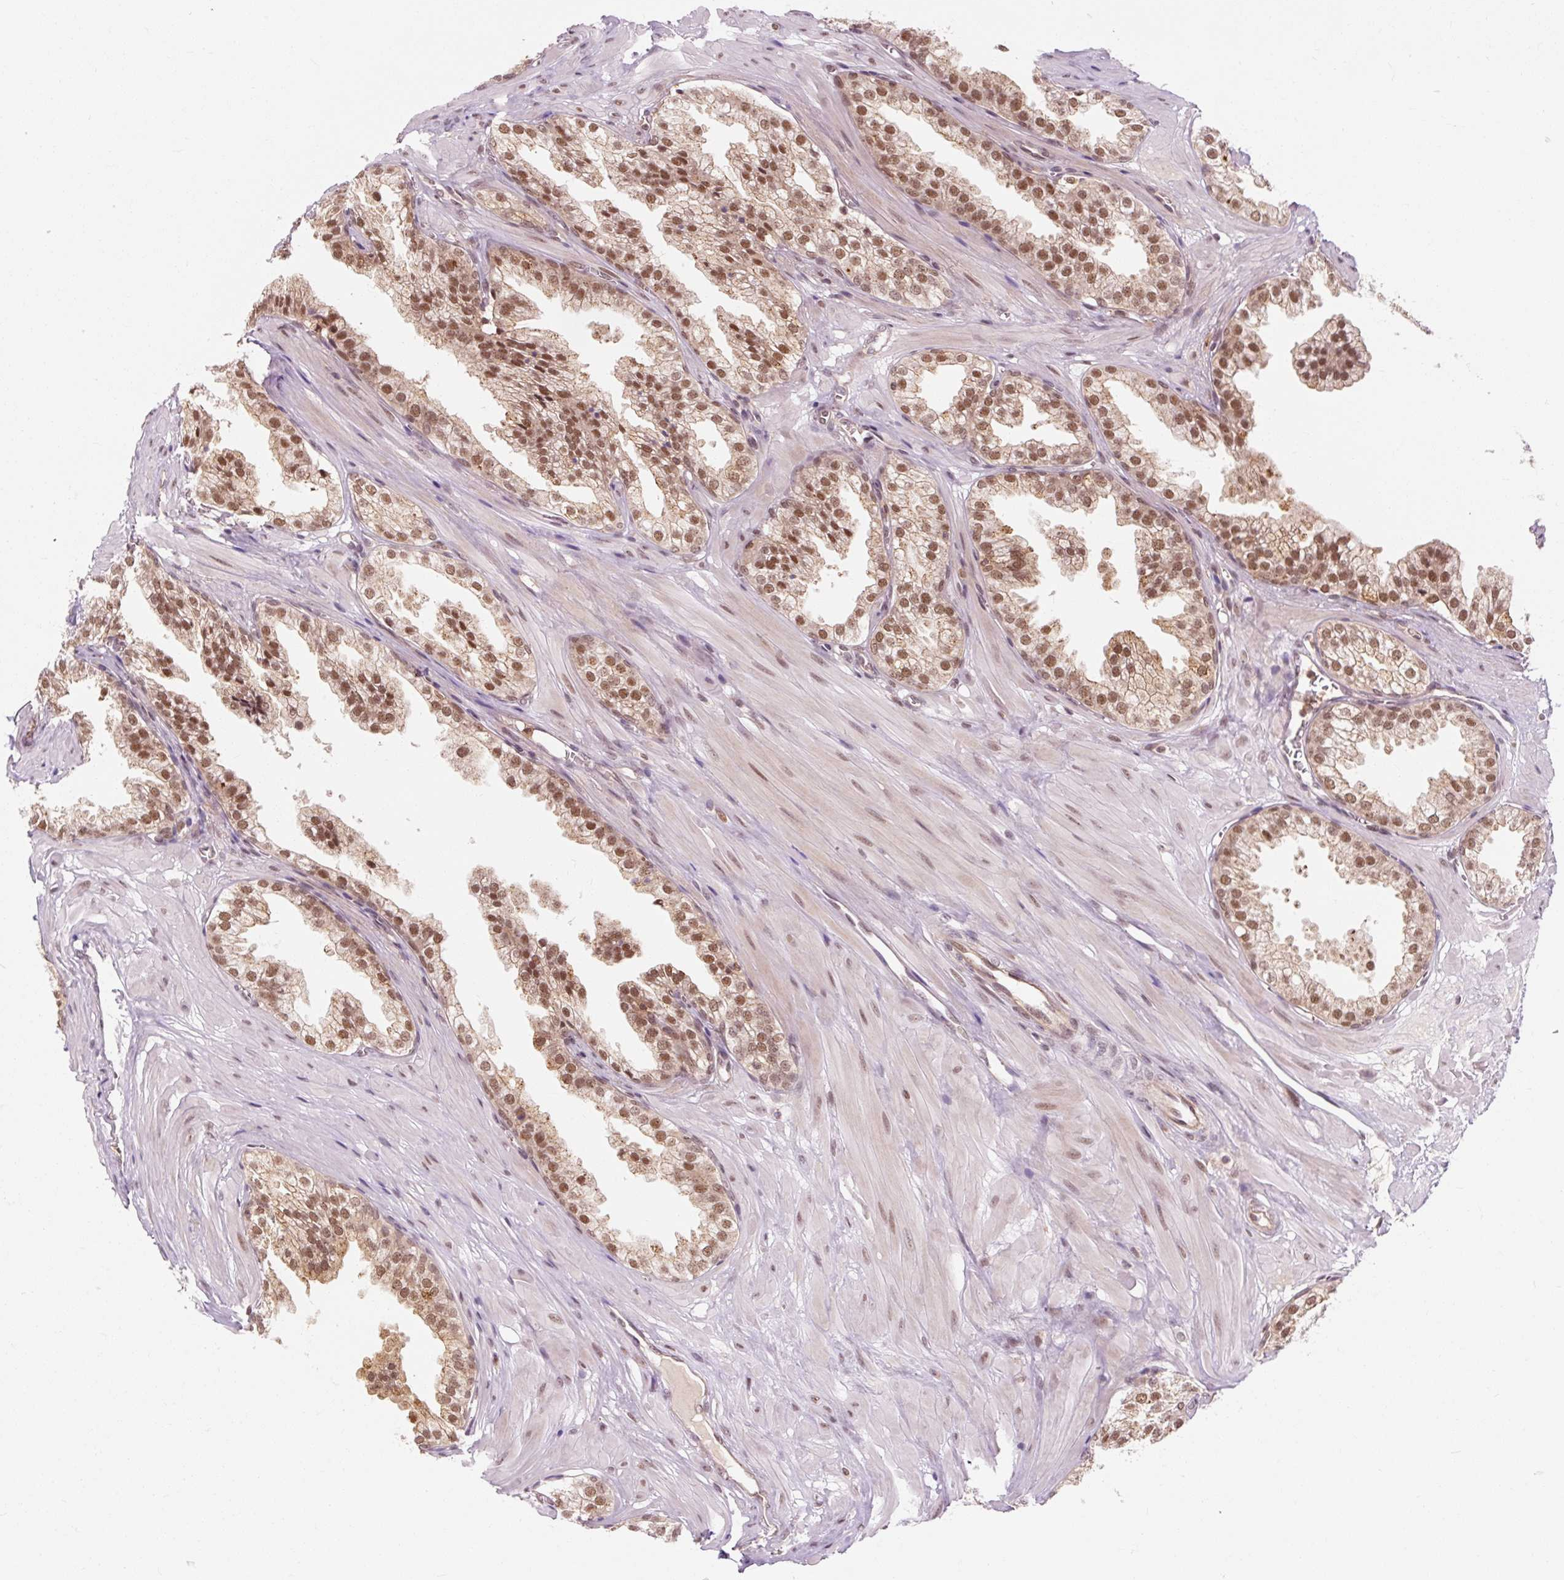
{"staining": {"intensity": "strong", "quantity": ">75%", "location": "cytoplasmic/membranous,nuclear"}, "tissue": "prostate", "cell_type": "Glandular cells", "image_type": "normal", "snomed": [{"axis": "morphology", "description": "Normal tissue, NOS"}, {"axis": "topography", "description": "Prostate"}, {"axis": "topography", "description": "Peripheral nerve tissue"}], "caption": "Protein staining of unremarkable prostate demonstrates strong cytoplasmic/membranous,nuclear staining in approximately >75% of glandular cells. The staining was performed using DAB (3,3'-diaminobenzidine) to visualize the protein expression in brown, while the nuclei were stained in blue with hematoxylin (Magnification: 20x).", "gene": "CSTF1", "patient": {"sex": "male", "age": 55}}